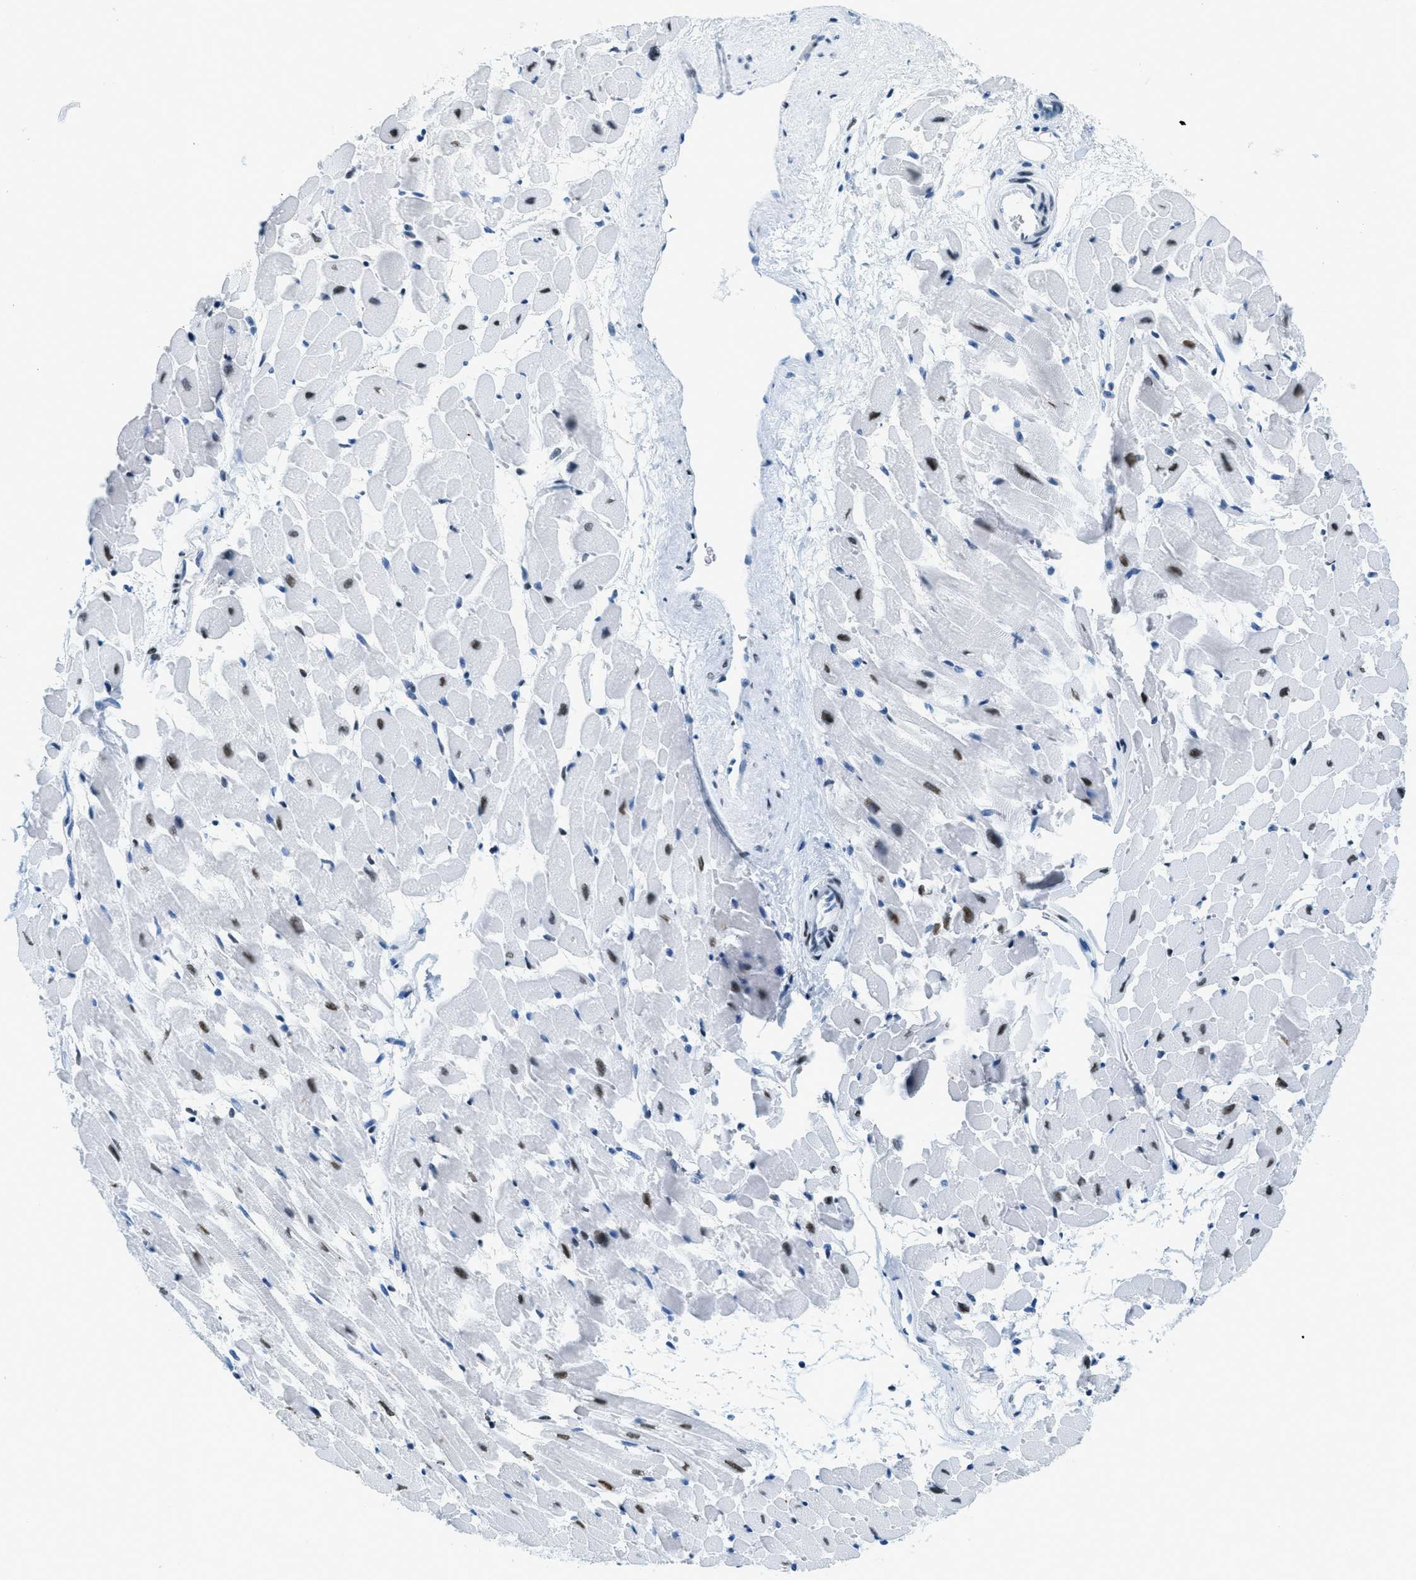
{"staining": {"intensity": "strong", "quantity": "<25%", "location": "nuclear"}, "tissue": "heart muscle", "cell_type": "Cardiomyocytes", "image_type": "normal", "snomed": [{"axis": "morphology", "description": "Normal tissue, NOS"}, {"axis": "topography", "description": "Heart"}], "caption": "Protein expression analysis of unremarkable heart muscle shows strong nuclear staining in about <25% of cardiomyocytes. (DAB = brown stain, brightfield microscopy at high magnification).", "gene": "PLA2G2A", "patient": {"sex": "male", "age": 45}}